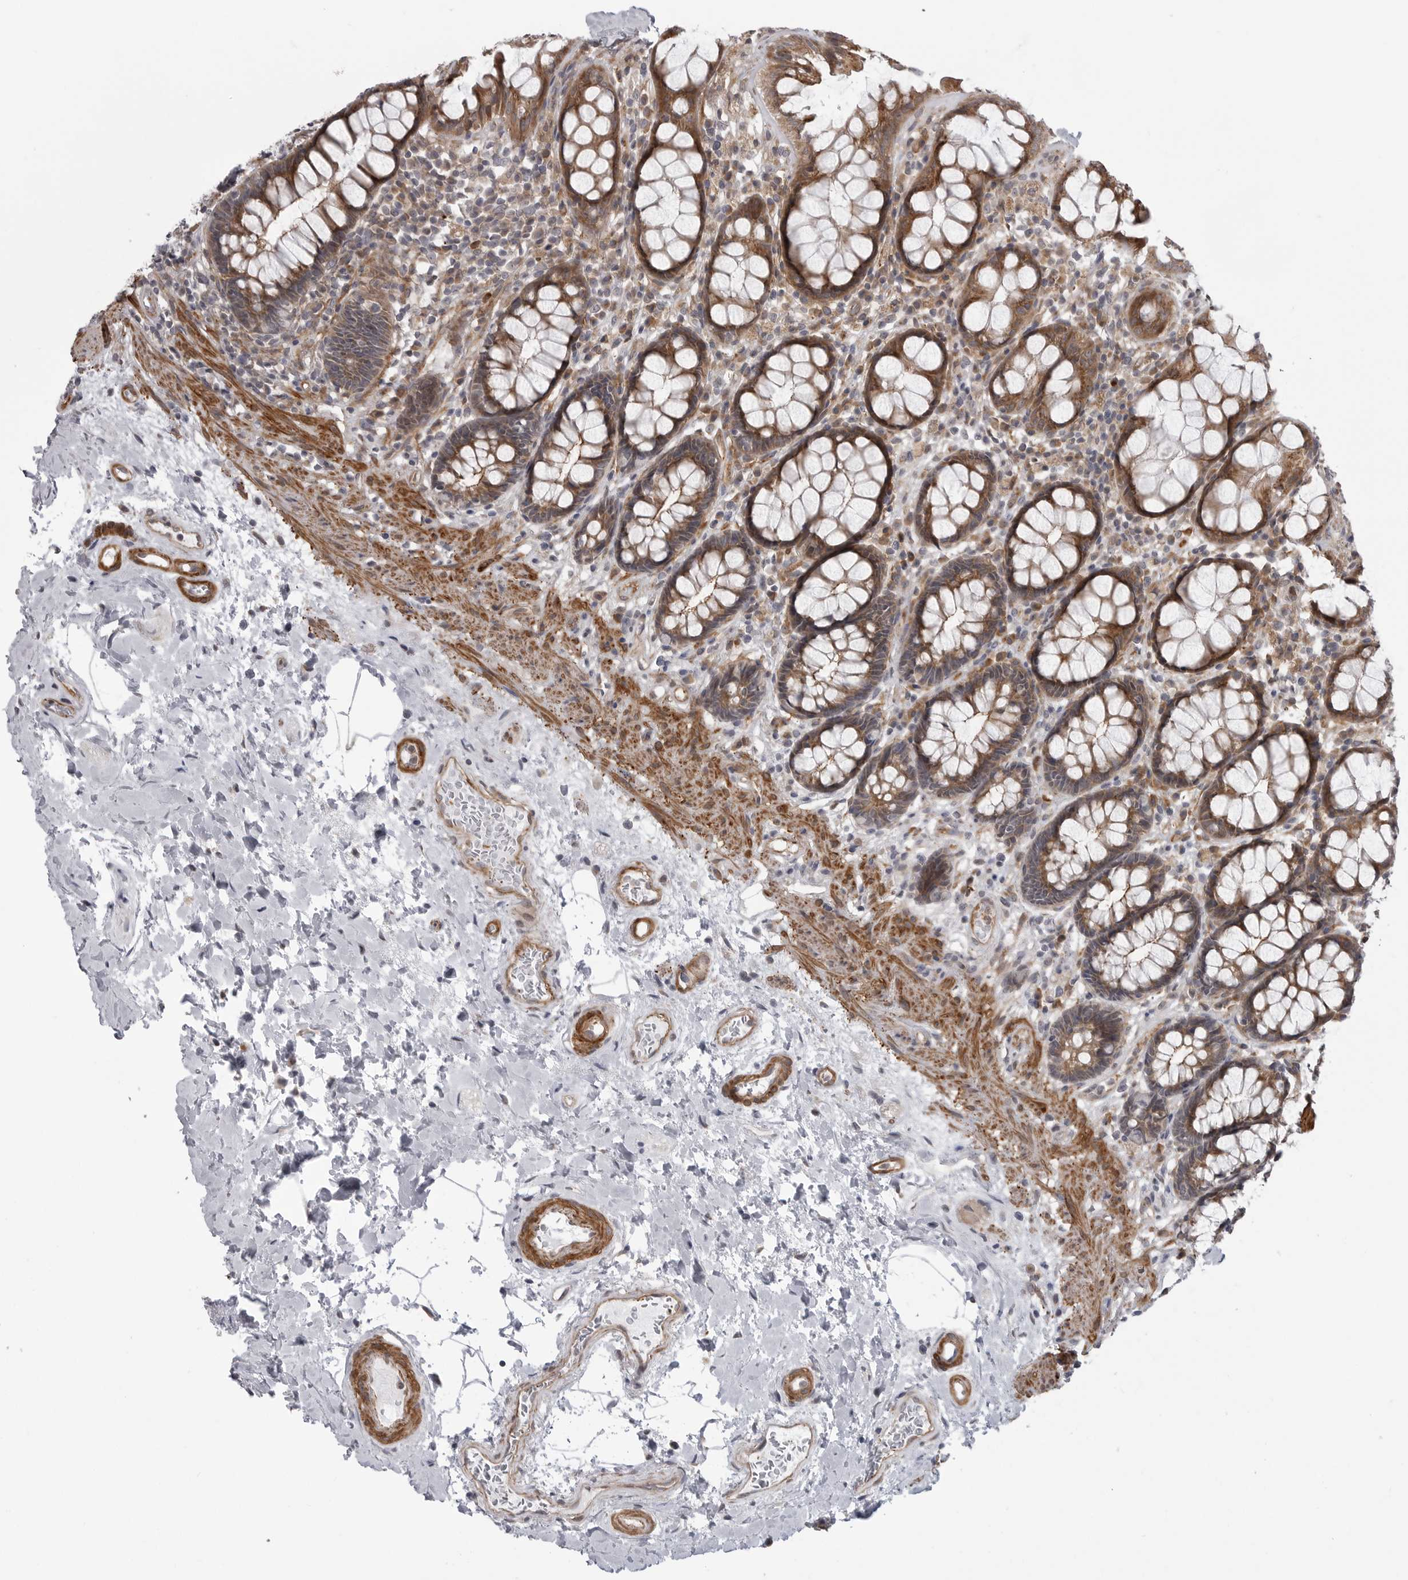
{"staining": {"intensity": "moderate", "quantity": ">75%", "location": "cytoplasmic/membranous"}, "tissue": "rectum", "cell_type": "Glandular cells", "image_type": "normal", "snomed": [{"axis": "morphology", "description": "Normal tissue, NOS"}, {"axis": "topography", "description": "Rectum"}], "caption": "Immunohistochemistry micrograph of normal rectum stained for a protein (brown), which demonstrates medium levels of moderate cytoplasmic/membranous staining in approximately >75% of glandular cells.", "gene": "SCP2", "patient": {"sex": "male", "age": 64}}